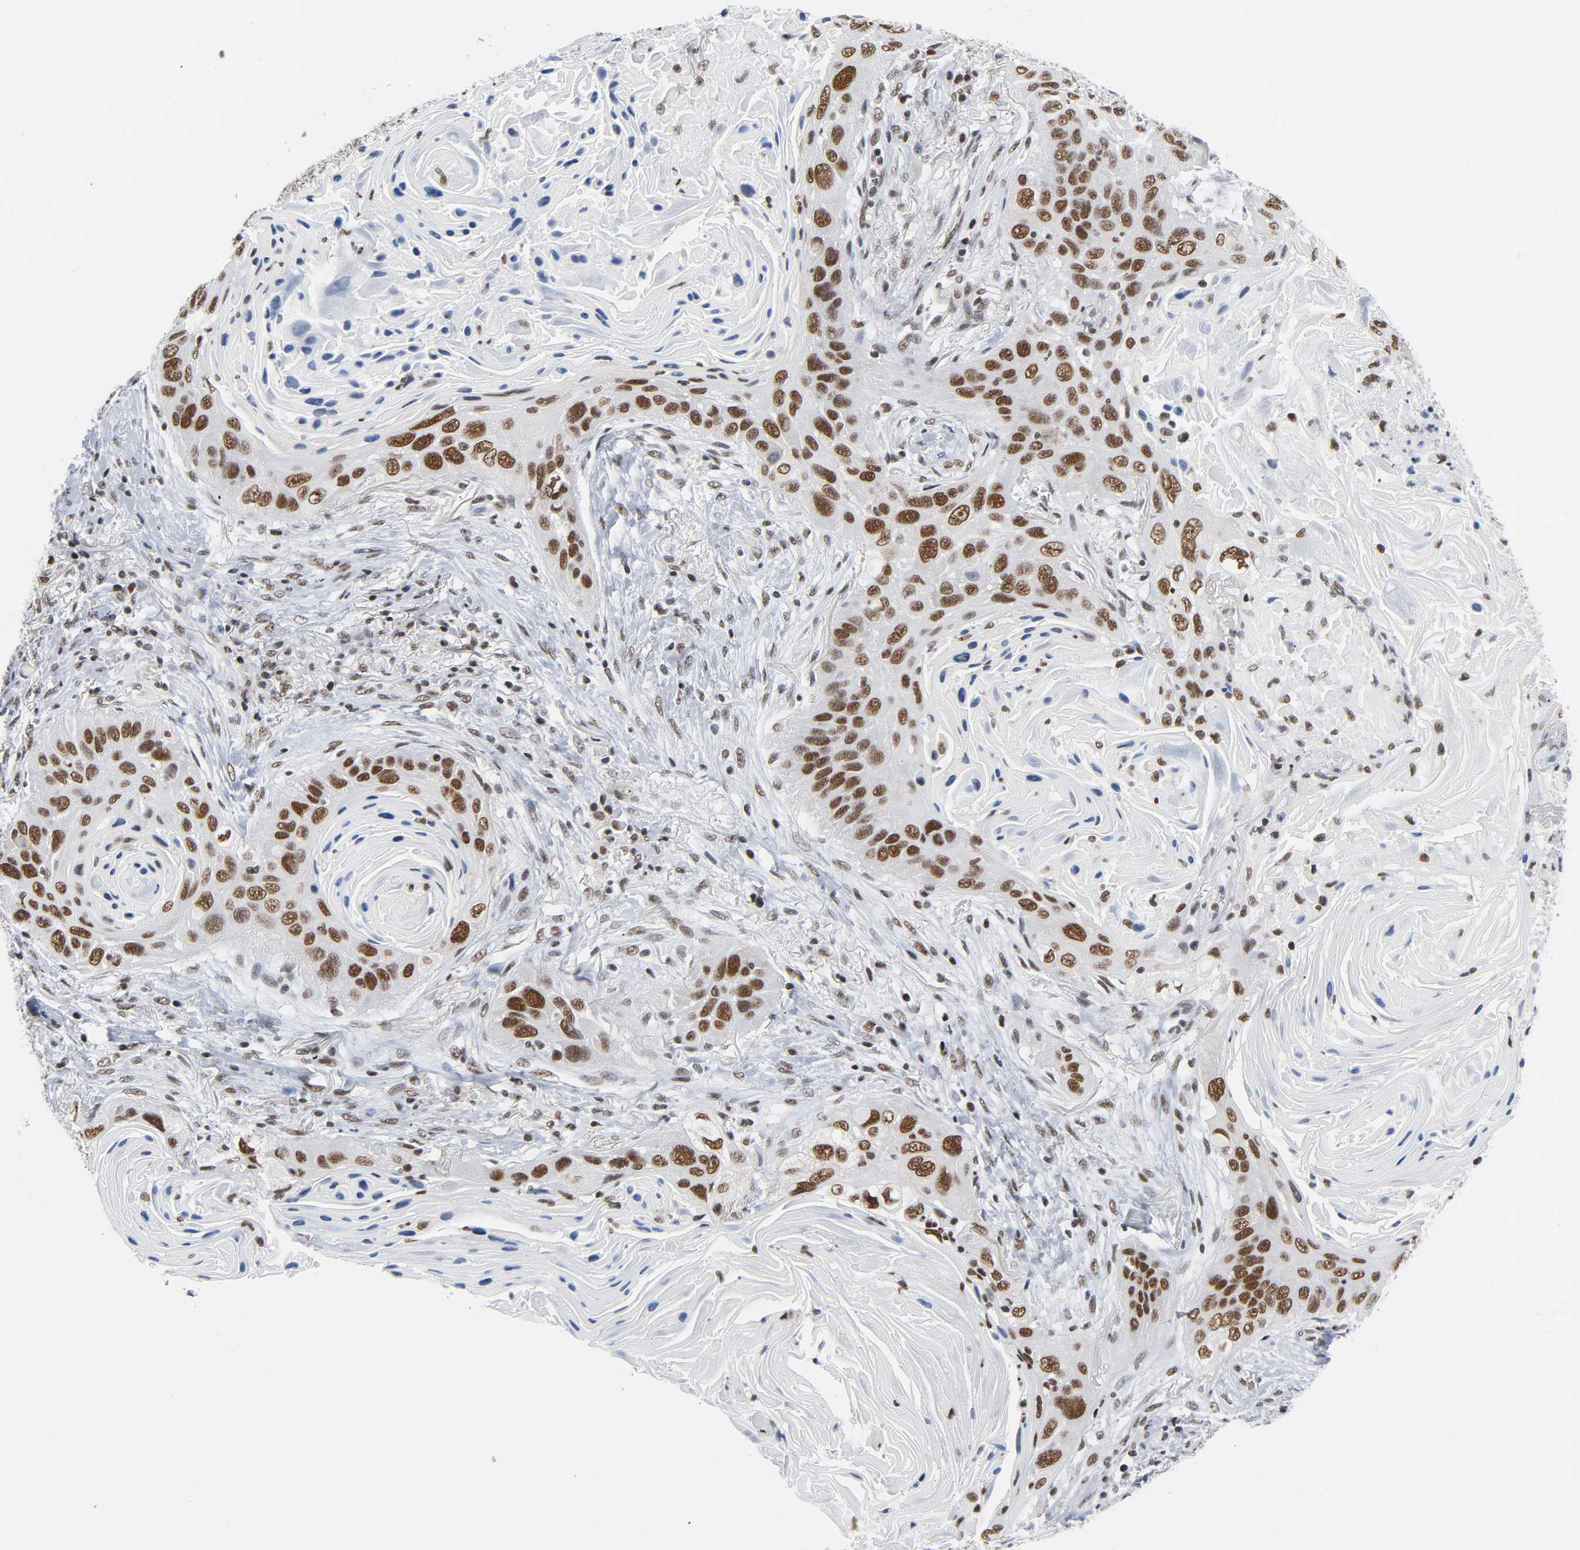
{"staining": {"intensity": "moderate", "quantity": ">75%", "location": "nuclear"}, "tissue": "lung cancer", "cell_type": "Tumor cells", "image_type": "cancer", "snomed": [{"axis": "morphology", "description": "Squamous cell carcinoma, NOS"}, {"axis": "topography", "description": "Lung"}], "caption": "Lung cancer stained with a brown dye displays moderate nuclear positive positivity in approximately >75% of tumor cells.", "gene": "CSTF2", "patient": {"sex": "female", "age": 67}}